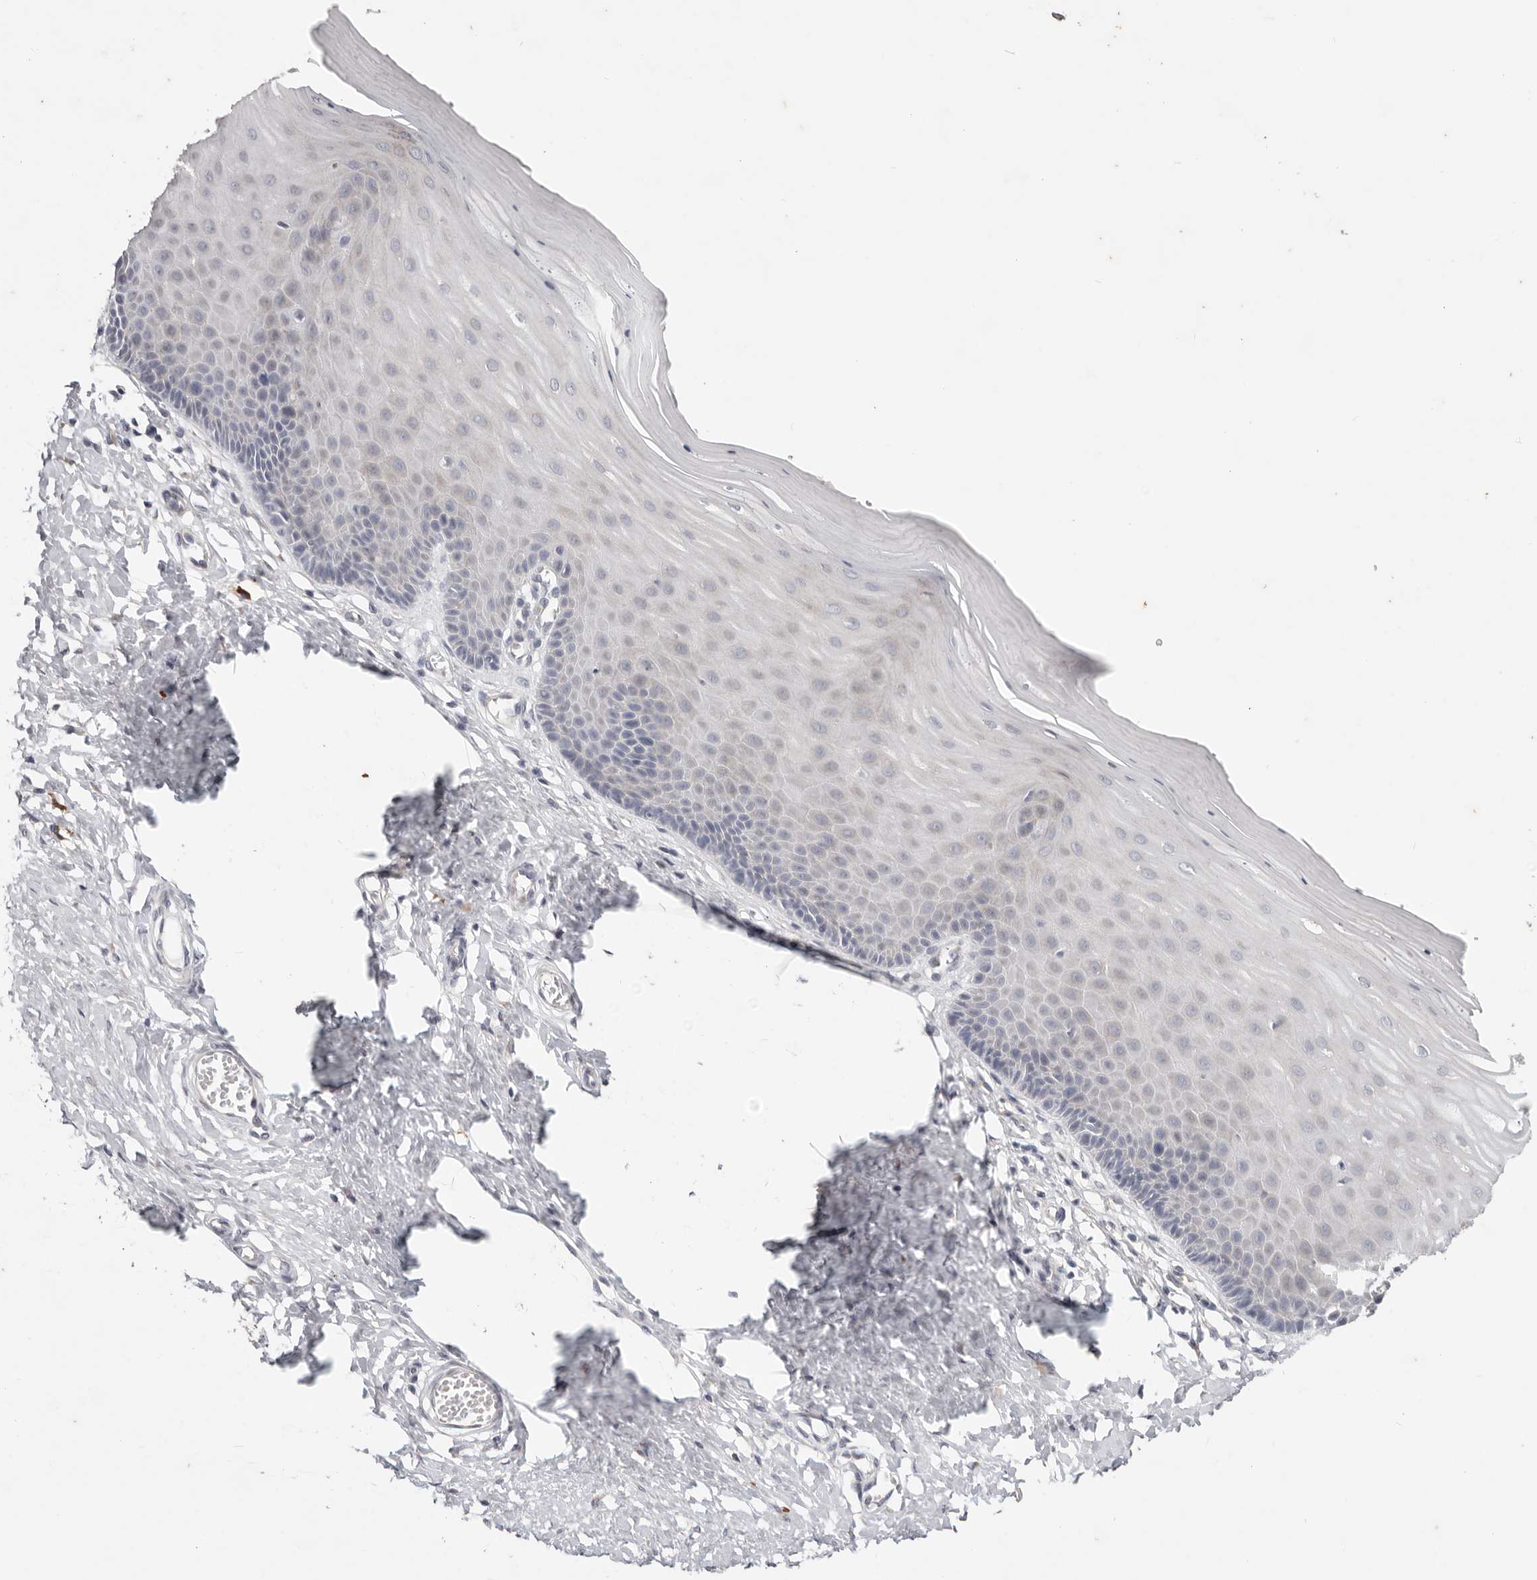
{"staining": {"intensity": "negative", "quantity": "none", "location": "none"}, "tissue": "cervix", "cell_type": "Glandular cells", "image_type": "normal", "snomed": [{"axis": "morphology", "description": "Normal tissue, NOS"}, {"axis": "topography", "description": "Cervix"}], "caption": "Immunohistochemistry image of unremarkable cervix: human cervix stained with DAB (3,3'-diaminobenzidine) displays no significant protein expression in glandular cells.", "gene": "WDR77", "patient": {"sex": "female", "age": 55}}